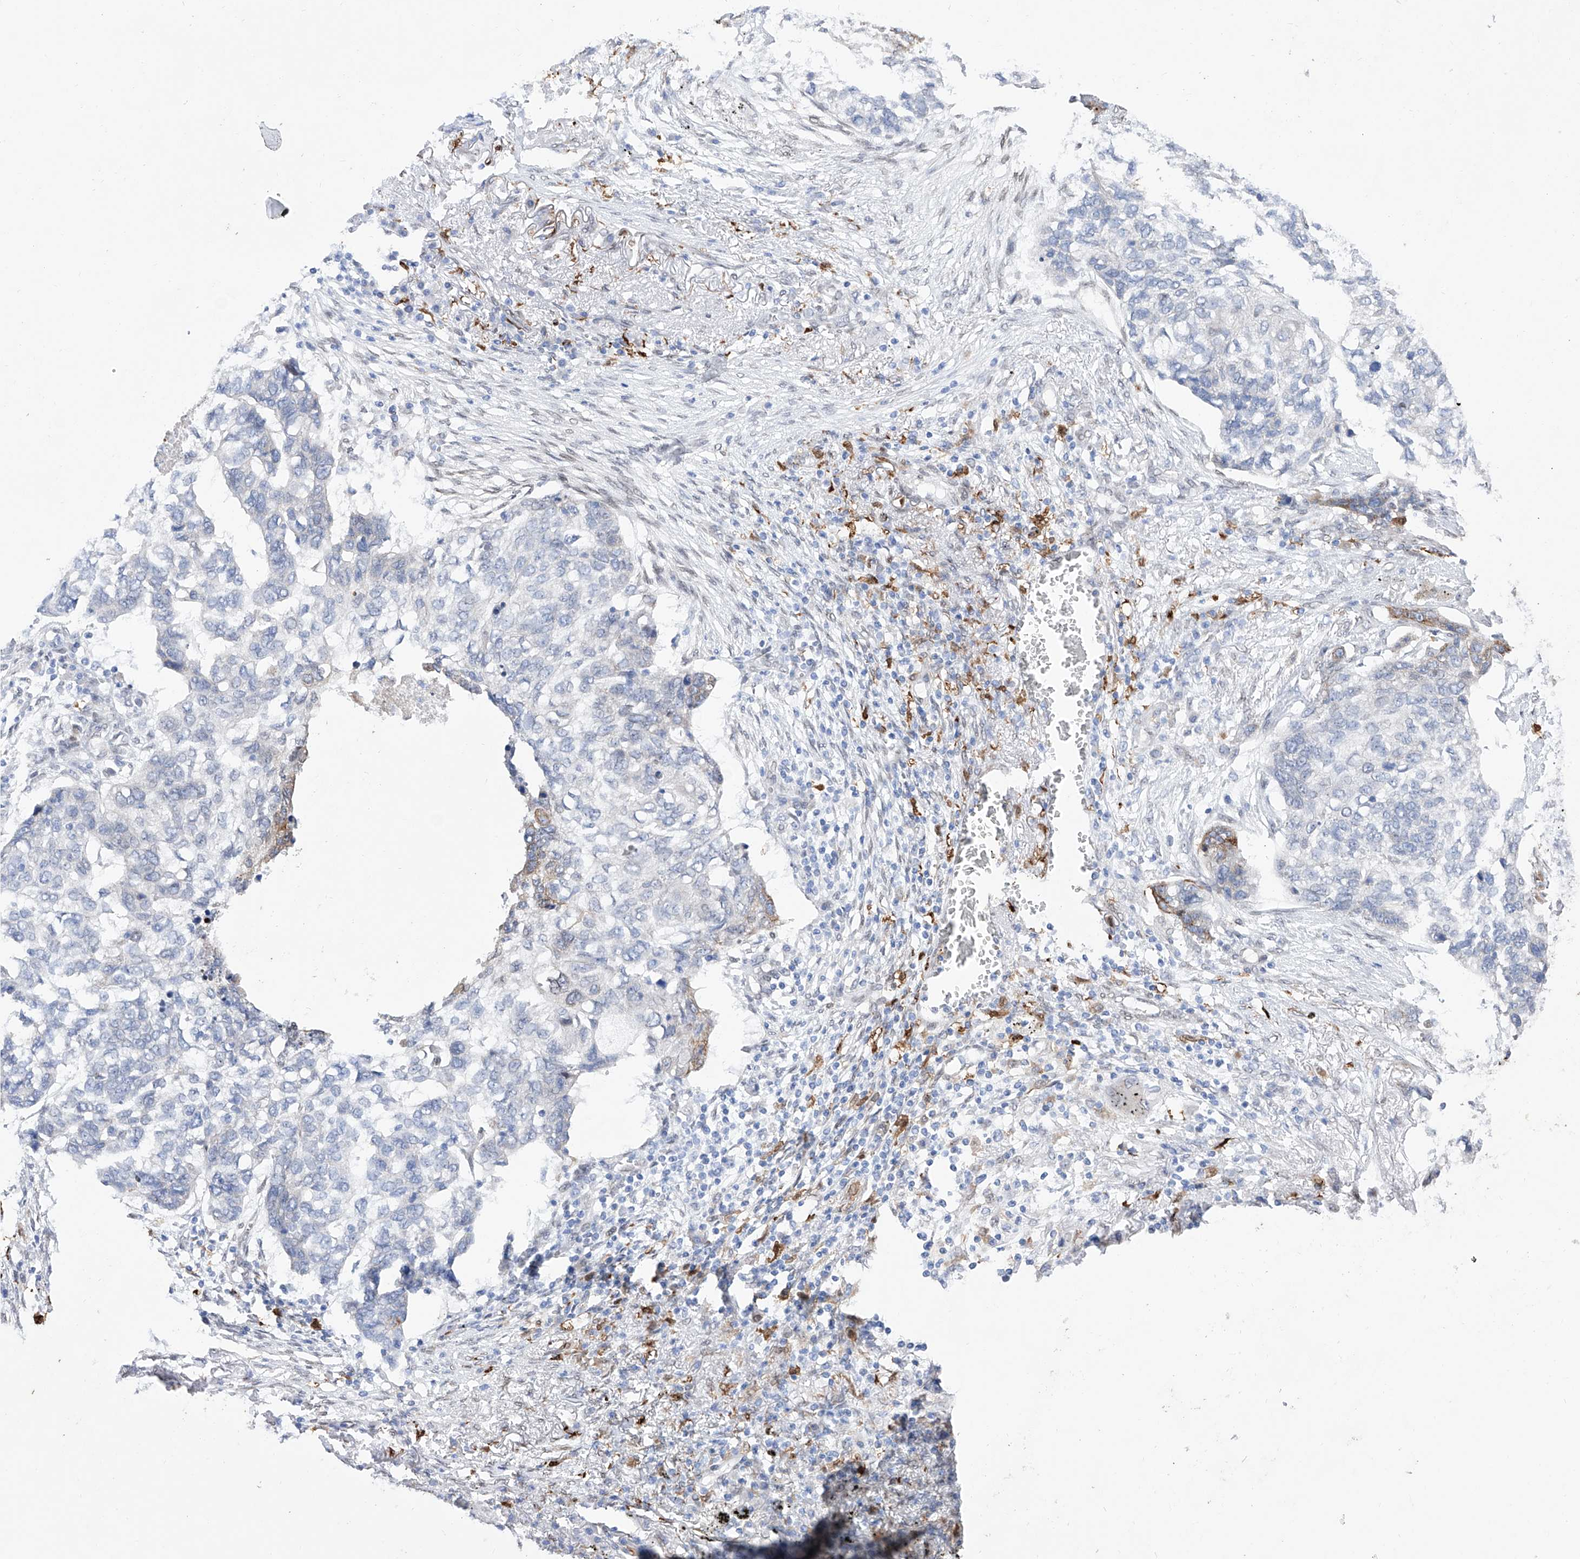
{"staining": {"intensity": "negative", "quantity": "none", "location": "none"}, "tissue": "lung cancer", "cell_type": "Tumor cells", "image_type": "cancer", "snomed": [{"axis": "morphology", "description": "Squamous cell carcinoma, NOS"}, {"axis": "topography", "description": "Lung"}], "caption": "Histopathology image shows no significant protein expression in tumor cells of lung cancer (squamous cell carcinoma). (Immunohistochemistry, brightfield microscopy, high magnification).", "gene": "LCLAT1", "patient": {"sex": "female", "age": 63}}